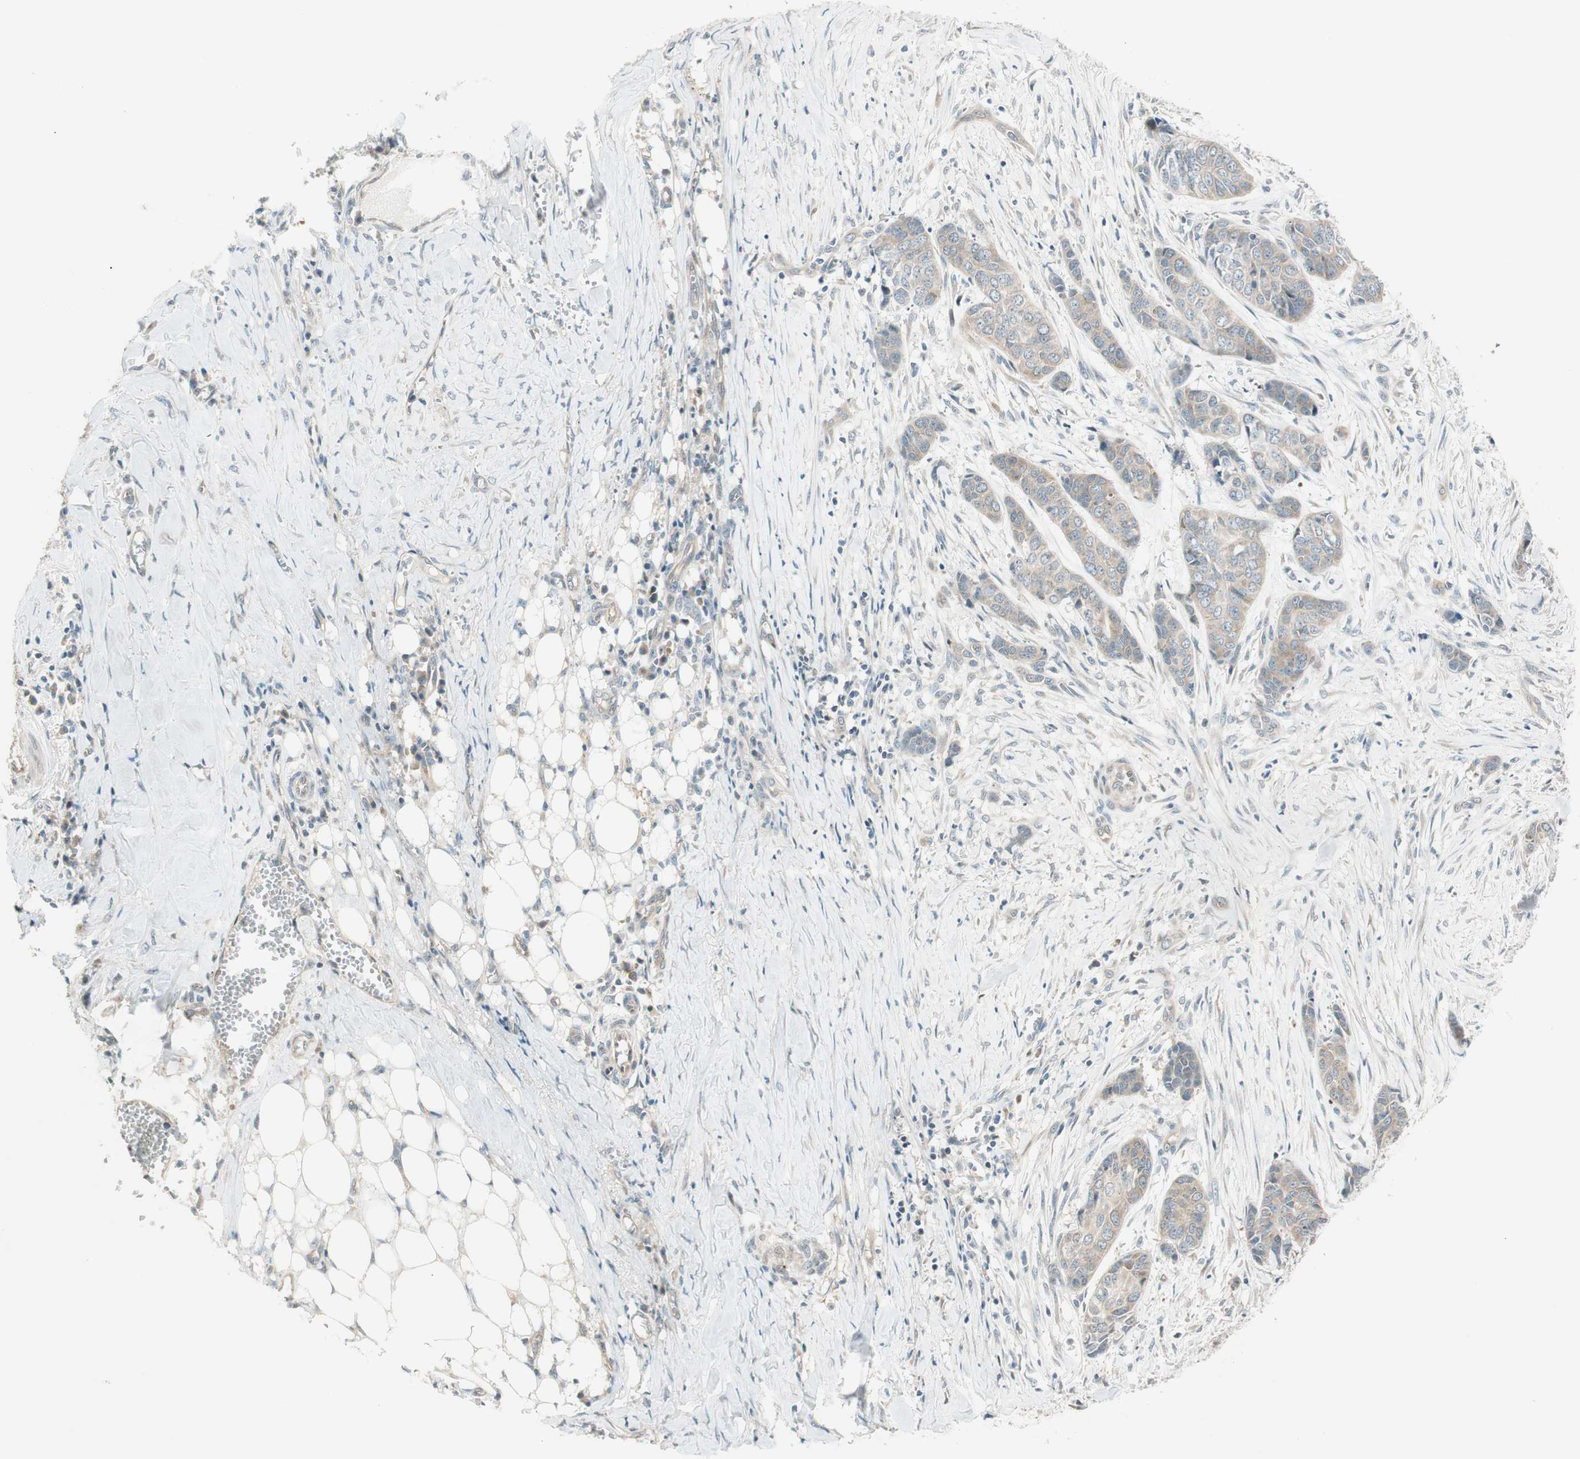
{"staining": {"intensity": "negative", "quantity": "none", "location": "none"}, "tissue": "skin cancer", "cell_type": "Tumor cells", "image_type": "cancer", "snomed": [{"axis": "morphology", "description": "Basal cell carcinoma"}, {"axis": "topography", "description": "Skin"}], "caption": "A micrograph of human skin cancer (basal cell carcinoma) is negative for staining in tumor cells.", "gene": "CGRRF1", "patient": {"sex": "female", "age": 64}}